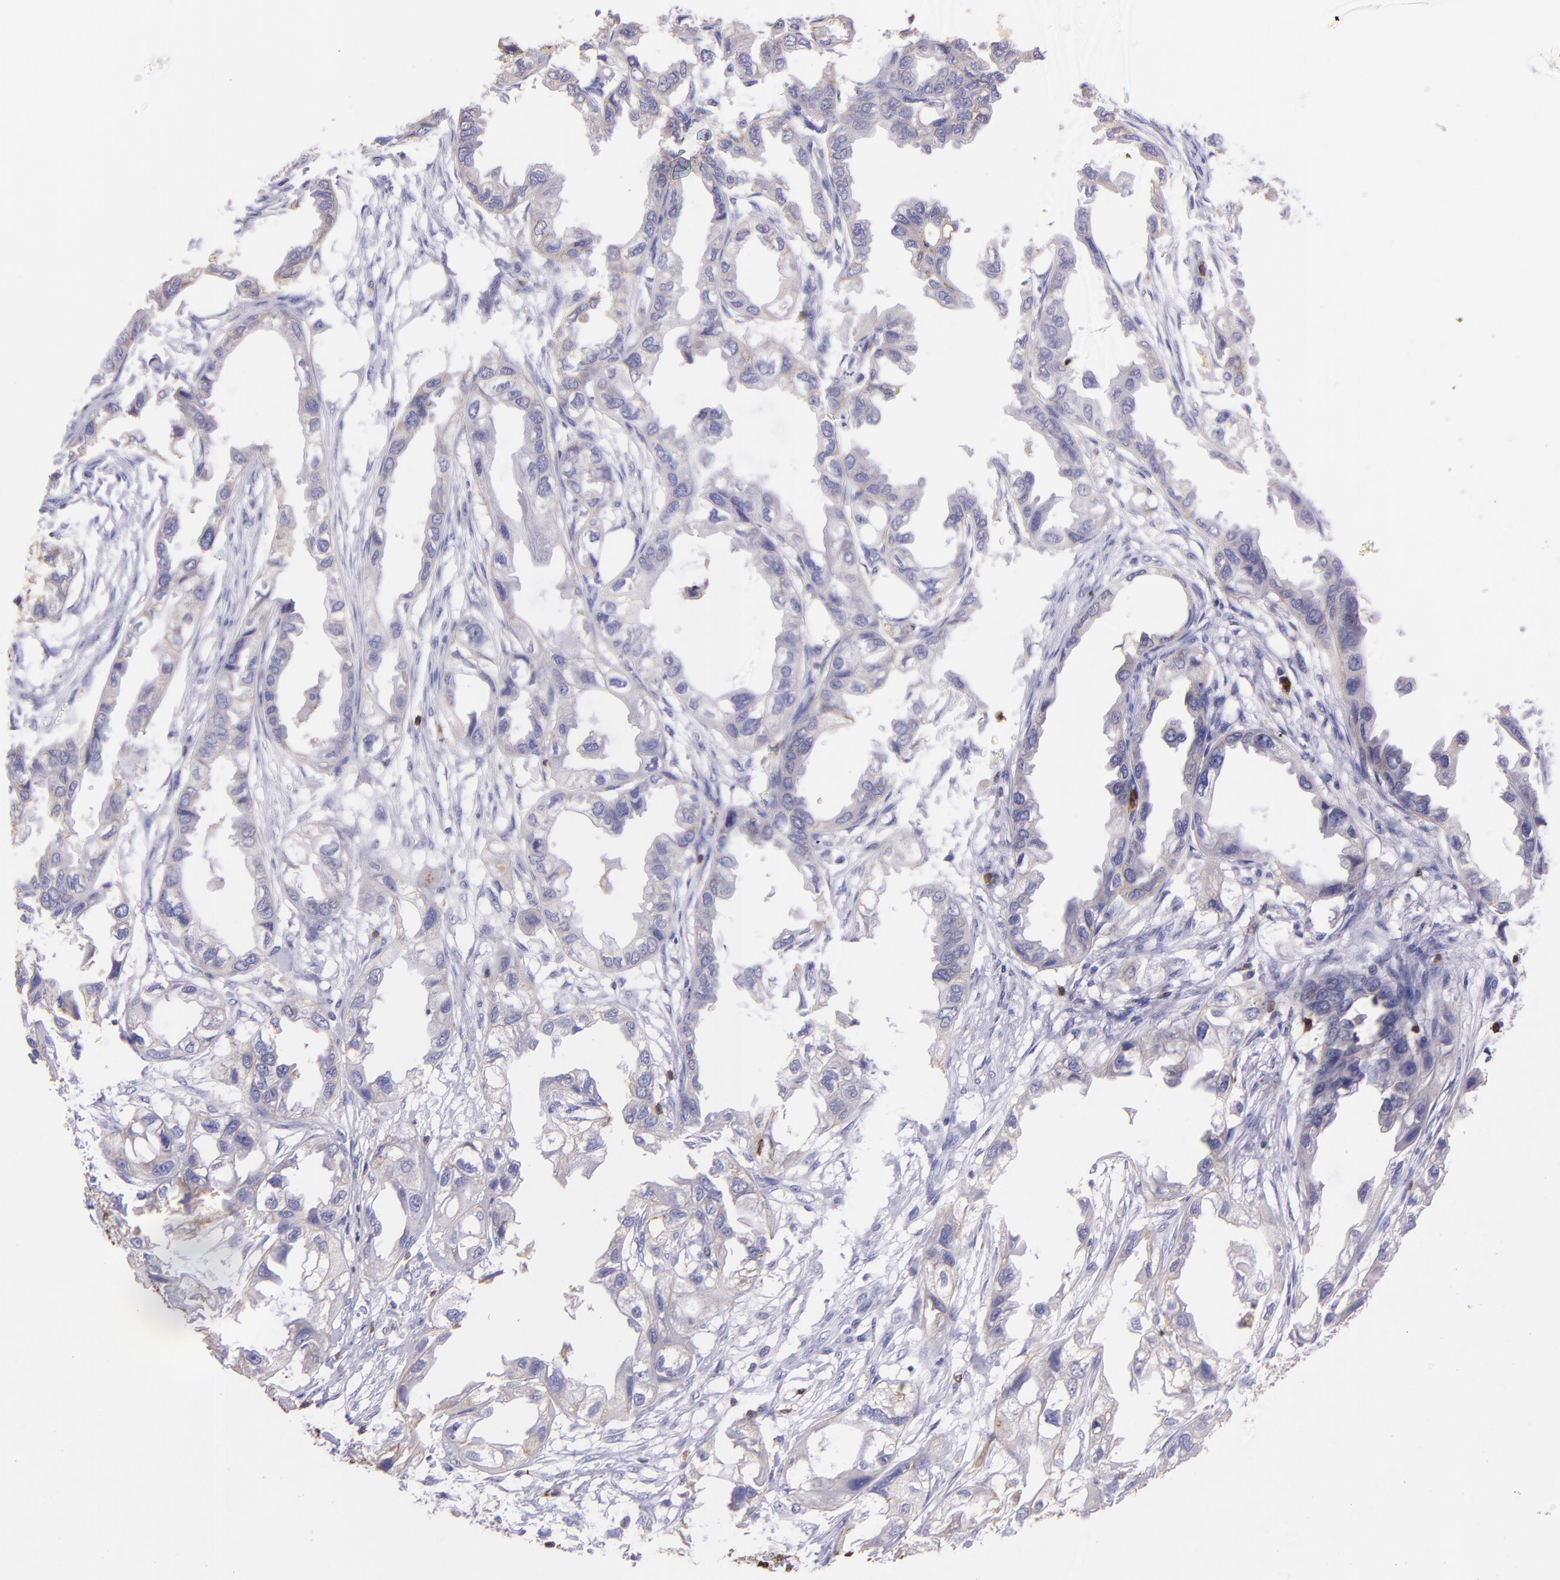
{"staining": {"intensity": "negative", "quantity": "none", "location": "none"}, "tissue": "endometrial cancer", "cell_type": "Tumor cells", "image_type": "cancer", "snomed": [{"axis": "morphology", "description": "Adenocarcinoma, NOS"}, {"axis": "topography", "description": "Endometrium"}], "caption": "Adenocarcinoma (endometrial) was stained to show a protein in brown. There is no significant expression in tumor cells. (DAB IHC with hematoxylin counter stain).", "gene": "SPN", "patient": {"sex": "female", "age": 67}}